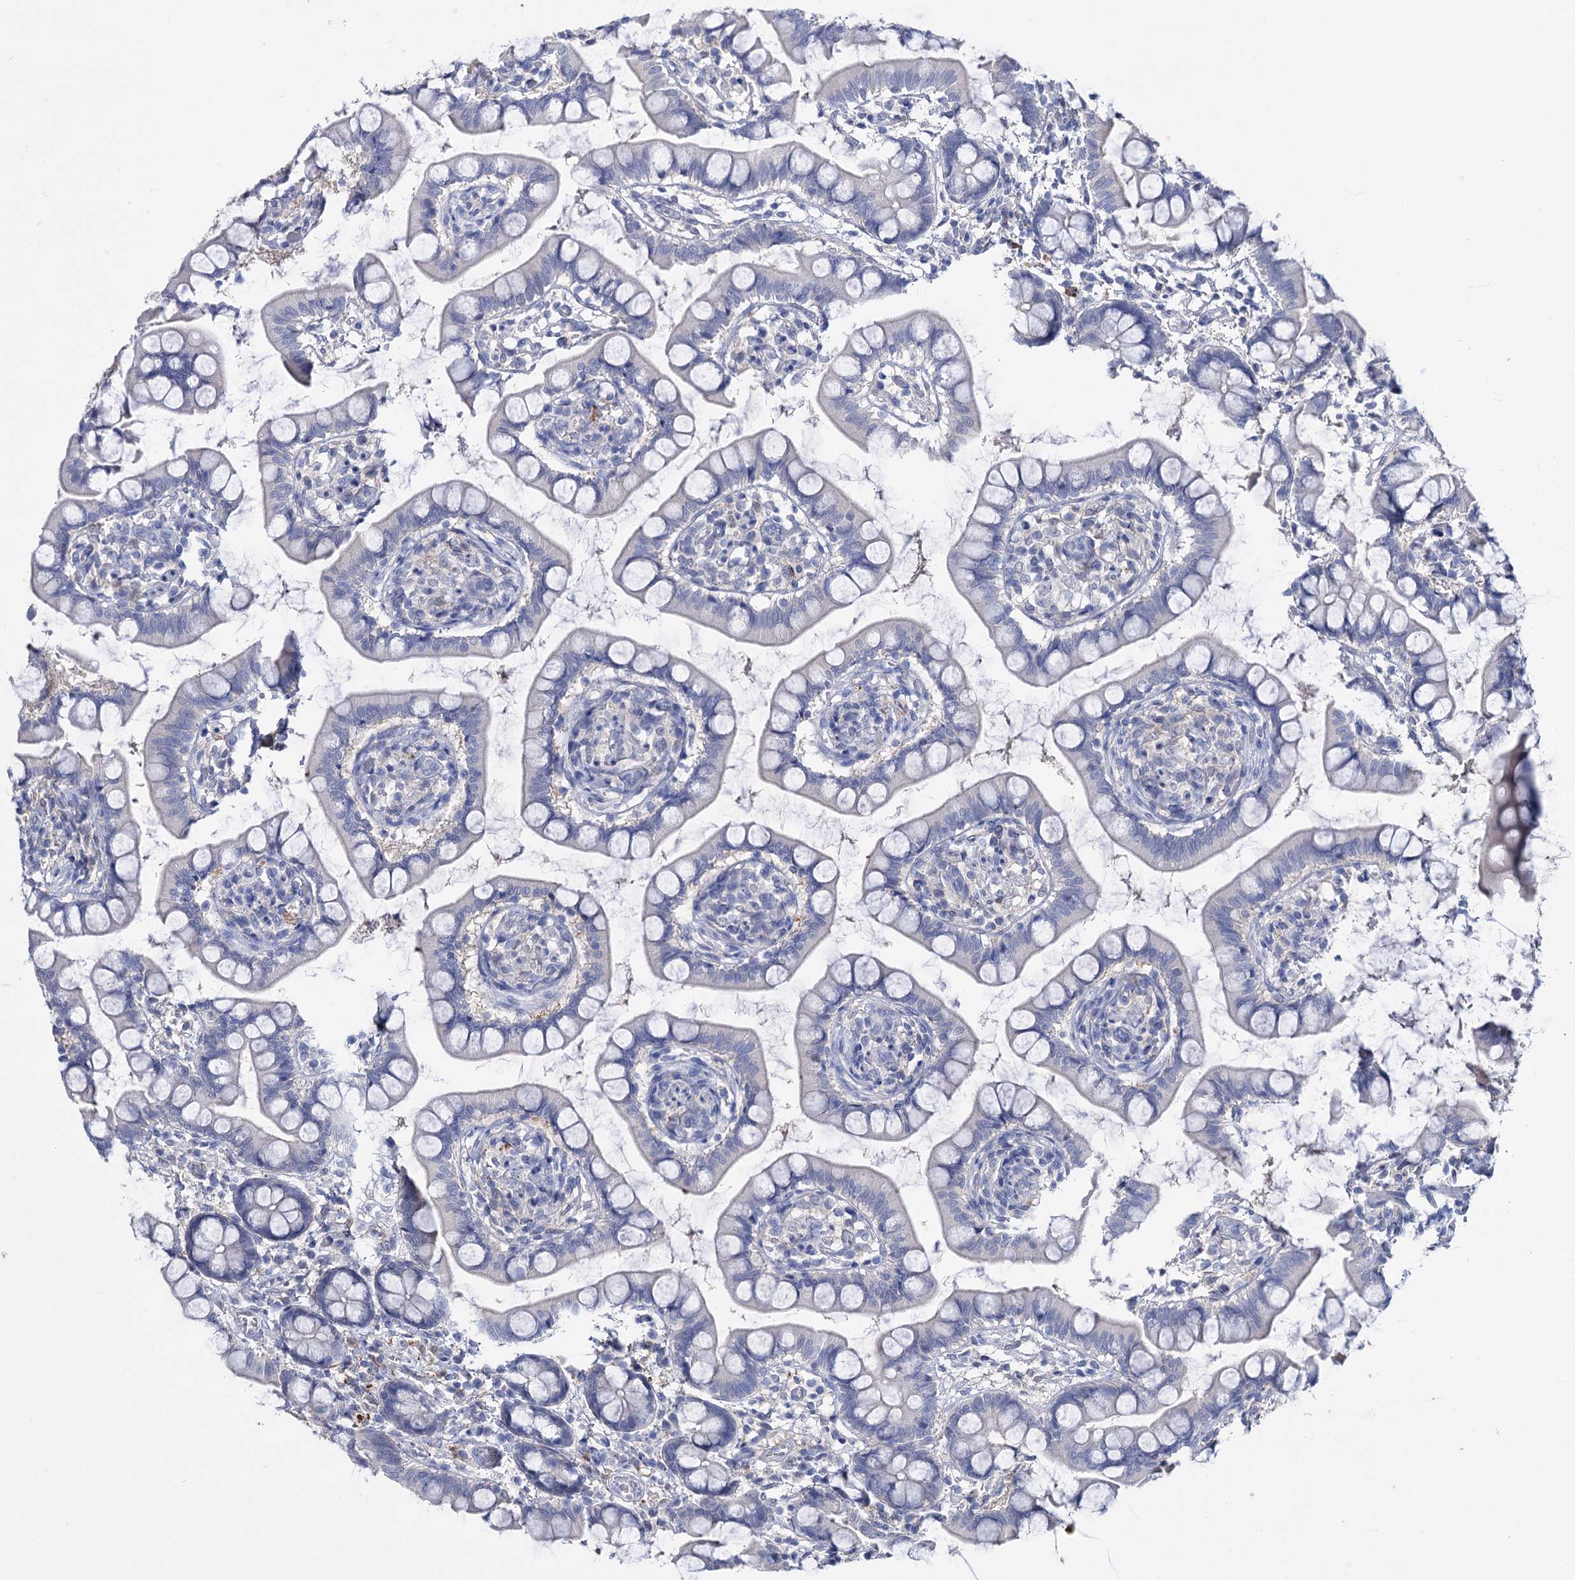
{"staining": {"intensity": "weak", "quantity": "<25%", "location": "cytoplasmic/membranous"}, "tissue": "small intestine", "cell_type": "Glandular cells", "image_type": "normal", "snomed": [{"axis": "morphology", "description": "Normal tissue, NOS"}, {"axis": "topography", "description": "Small intestine"}], "caption": "There is no significant positivity in glandular cells of small intestine. Nuclei are stained in blue.", "gene": "LYZL4", "patient": {"sex": "male", "age": 52}}